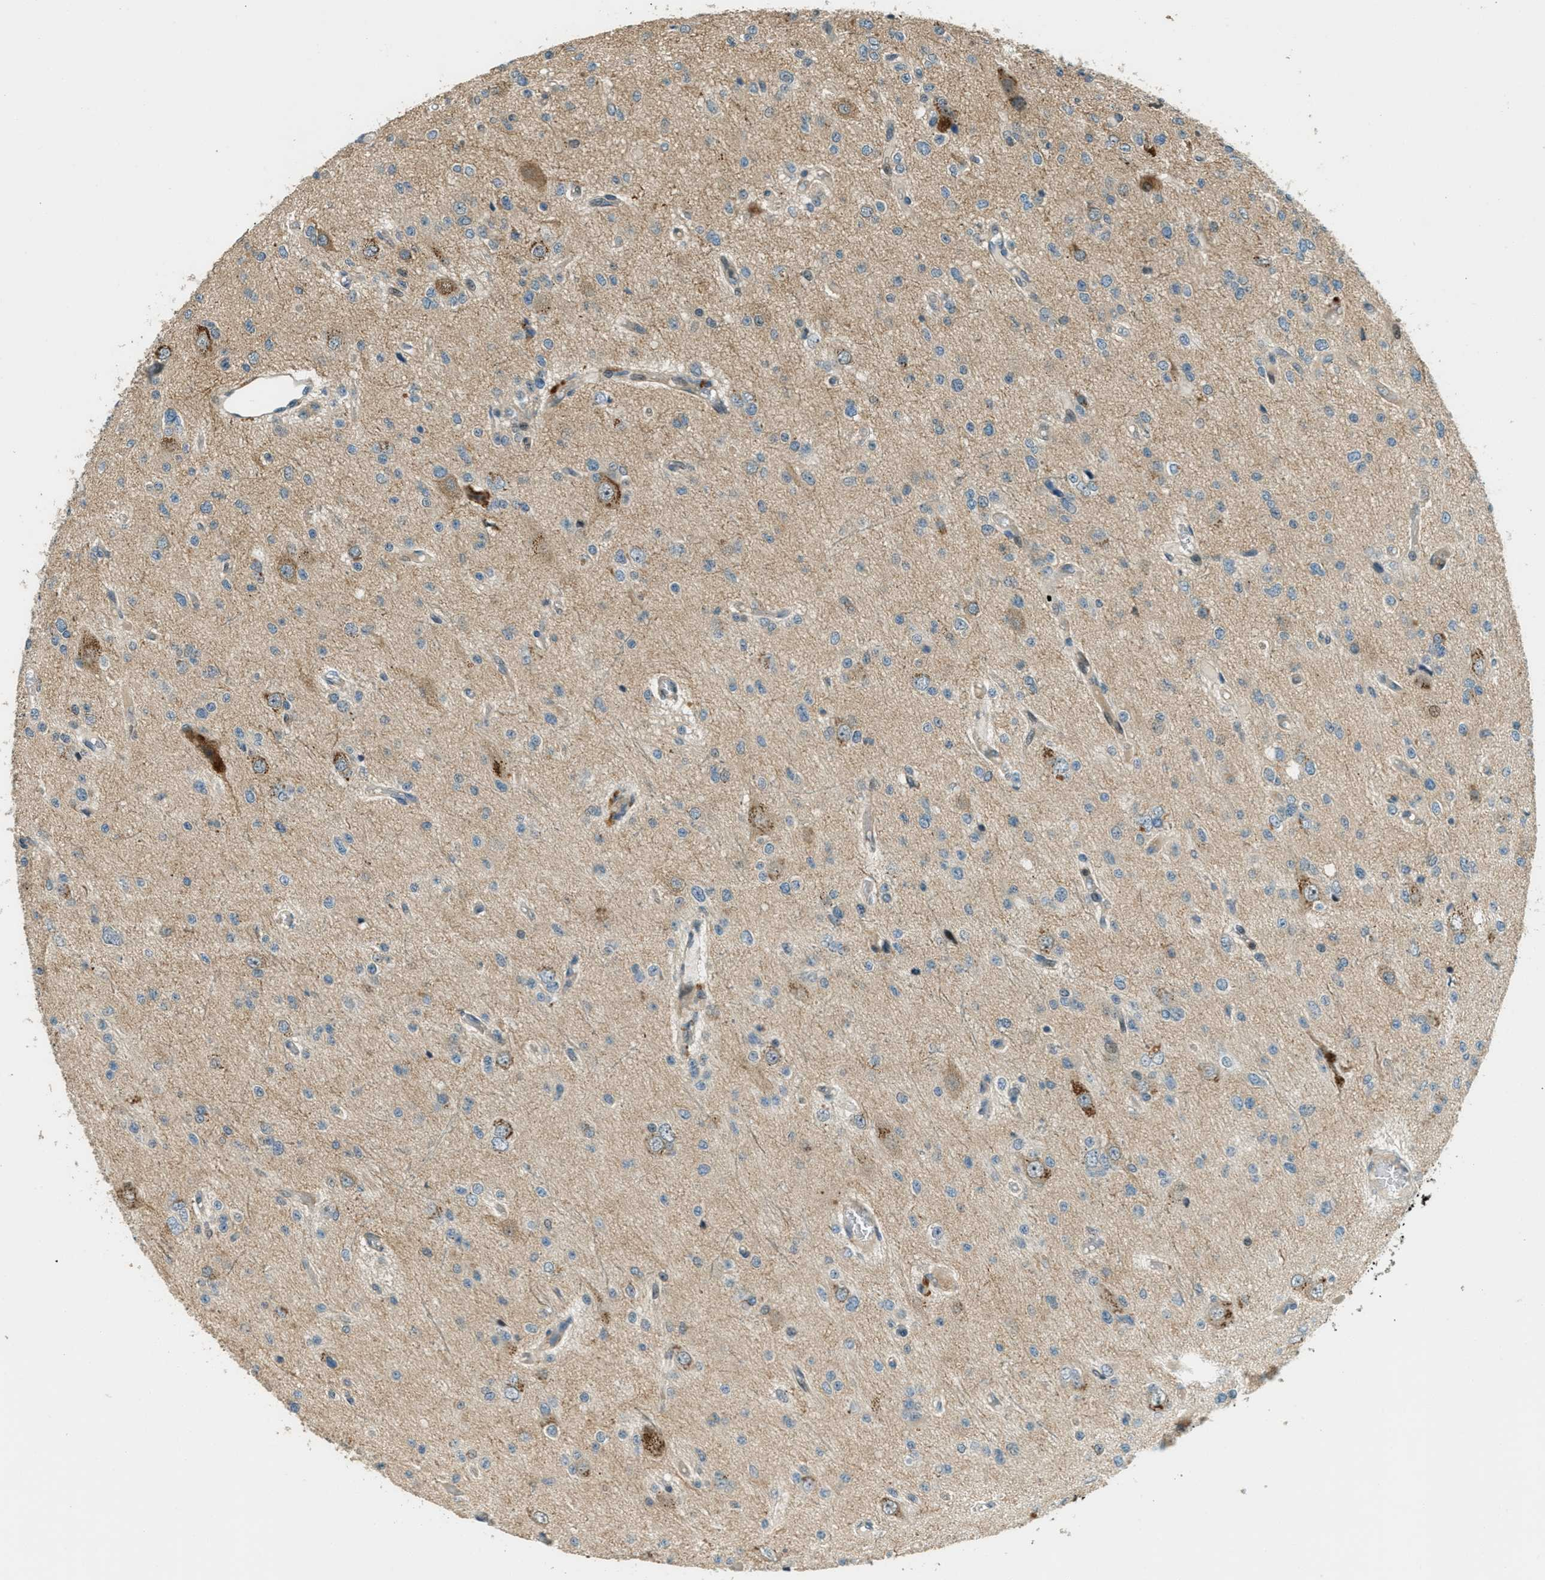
{"staining": {"intensity": "weak", "quantity": "25%-75%", "location": "cytoplasmic/membranous"}, "tissue": "glioma", "cell_type": "Tumor cells", "image_type": "cancer", "snomed": [{"axis": "morphology", "description": "Glioma, malignant, Low grade"}, {"axis": "topography", "description": "Brain"}], "caption": "A micrograph of human glioma stained for a protein exhibits weak cytoplasmic/membranous brown staining in tumor cells.", "gene": "PTPN23", "patient": {"sex": "male", "age": 38}}